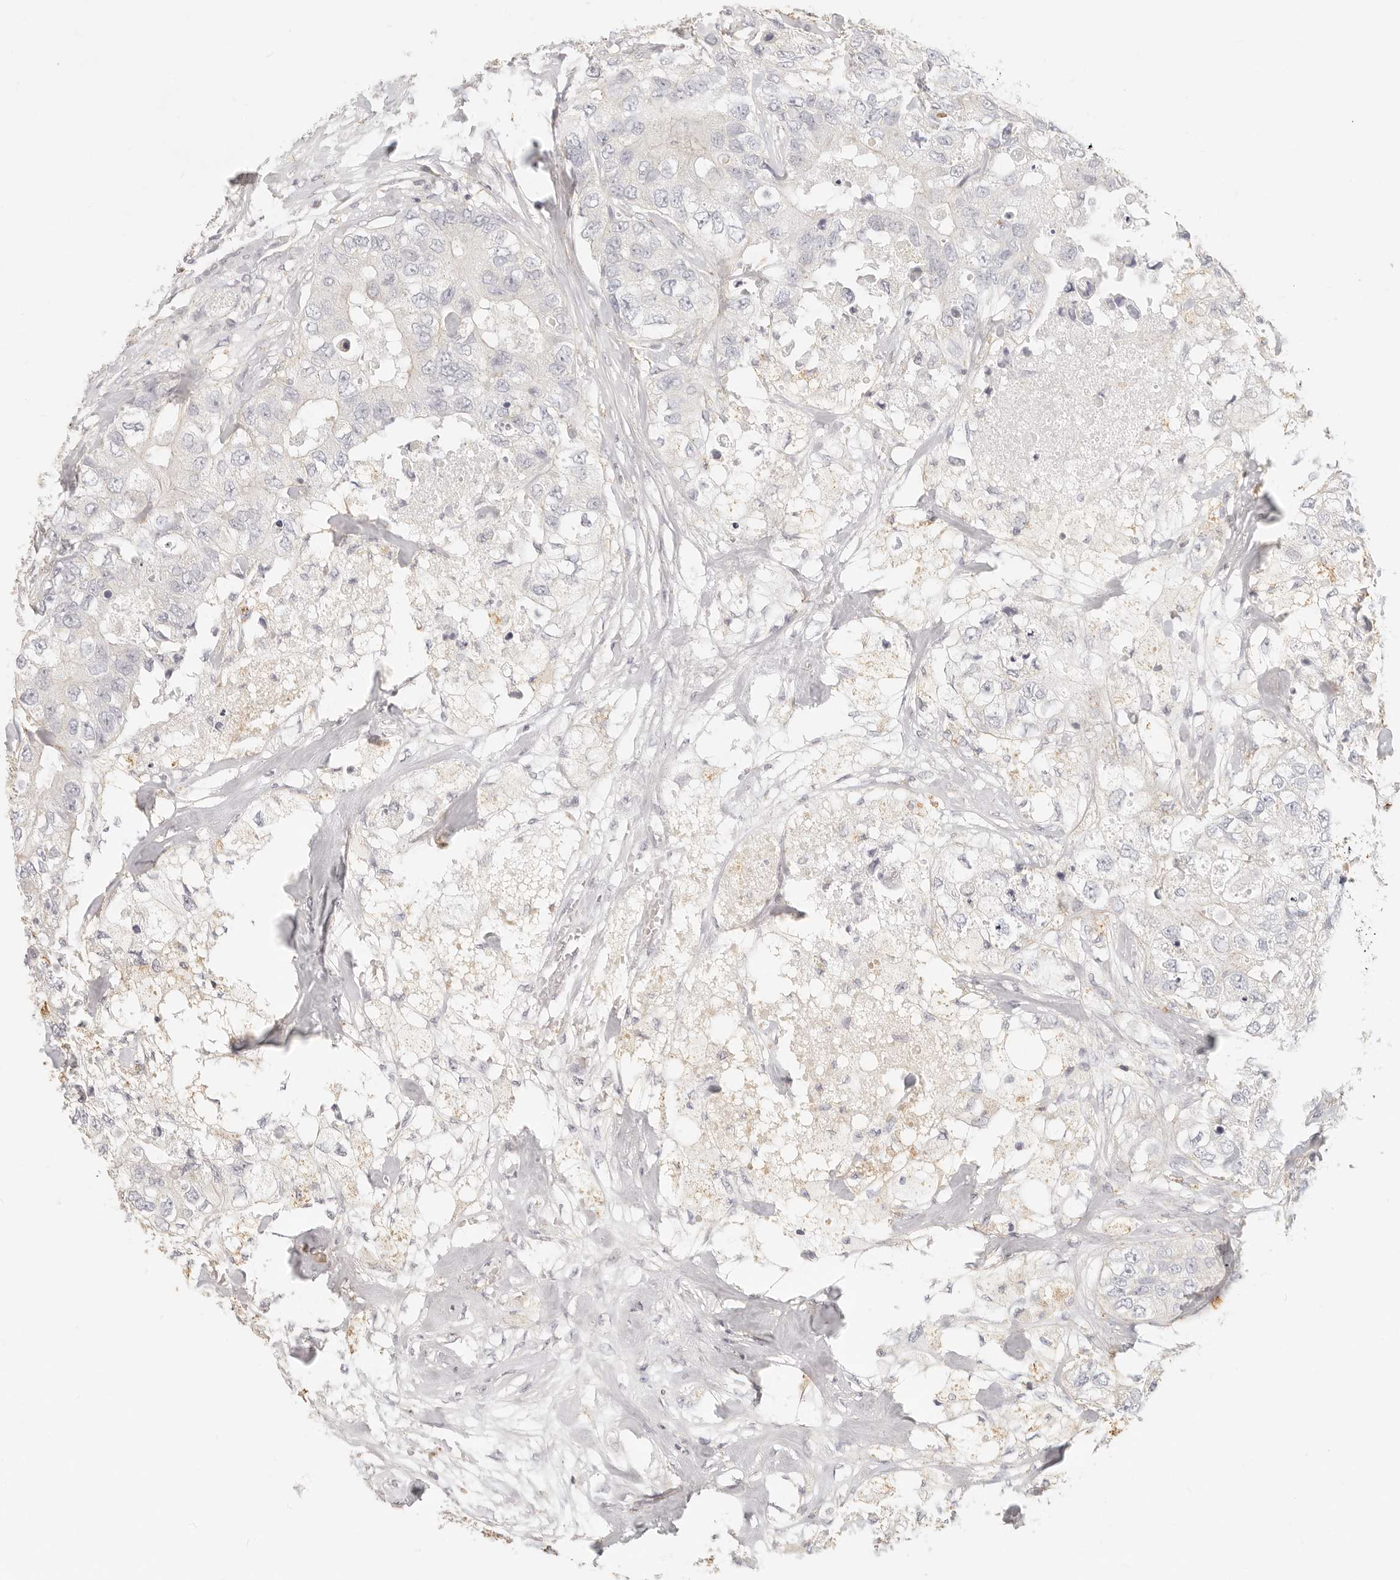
{"staining": {"intensity": "negative", "quantity": "none", "location": "none"}, "tissue": "breast cancer", "cell_type": "Tumor cells", "image_type": "cancer", "snomed": [{"axis": "morphology", "description": "Duct carcinoma"}, {"axis": "topography", "description": "Breast"}], "caption": "A micrograph of human breast infiltrating ductal carcinoma is negative for staining in tumor cells. Nuclei are stained in blue.", "gene": "CNMD", "patient": {"sex": "female", "age": 62}}